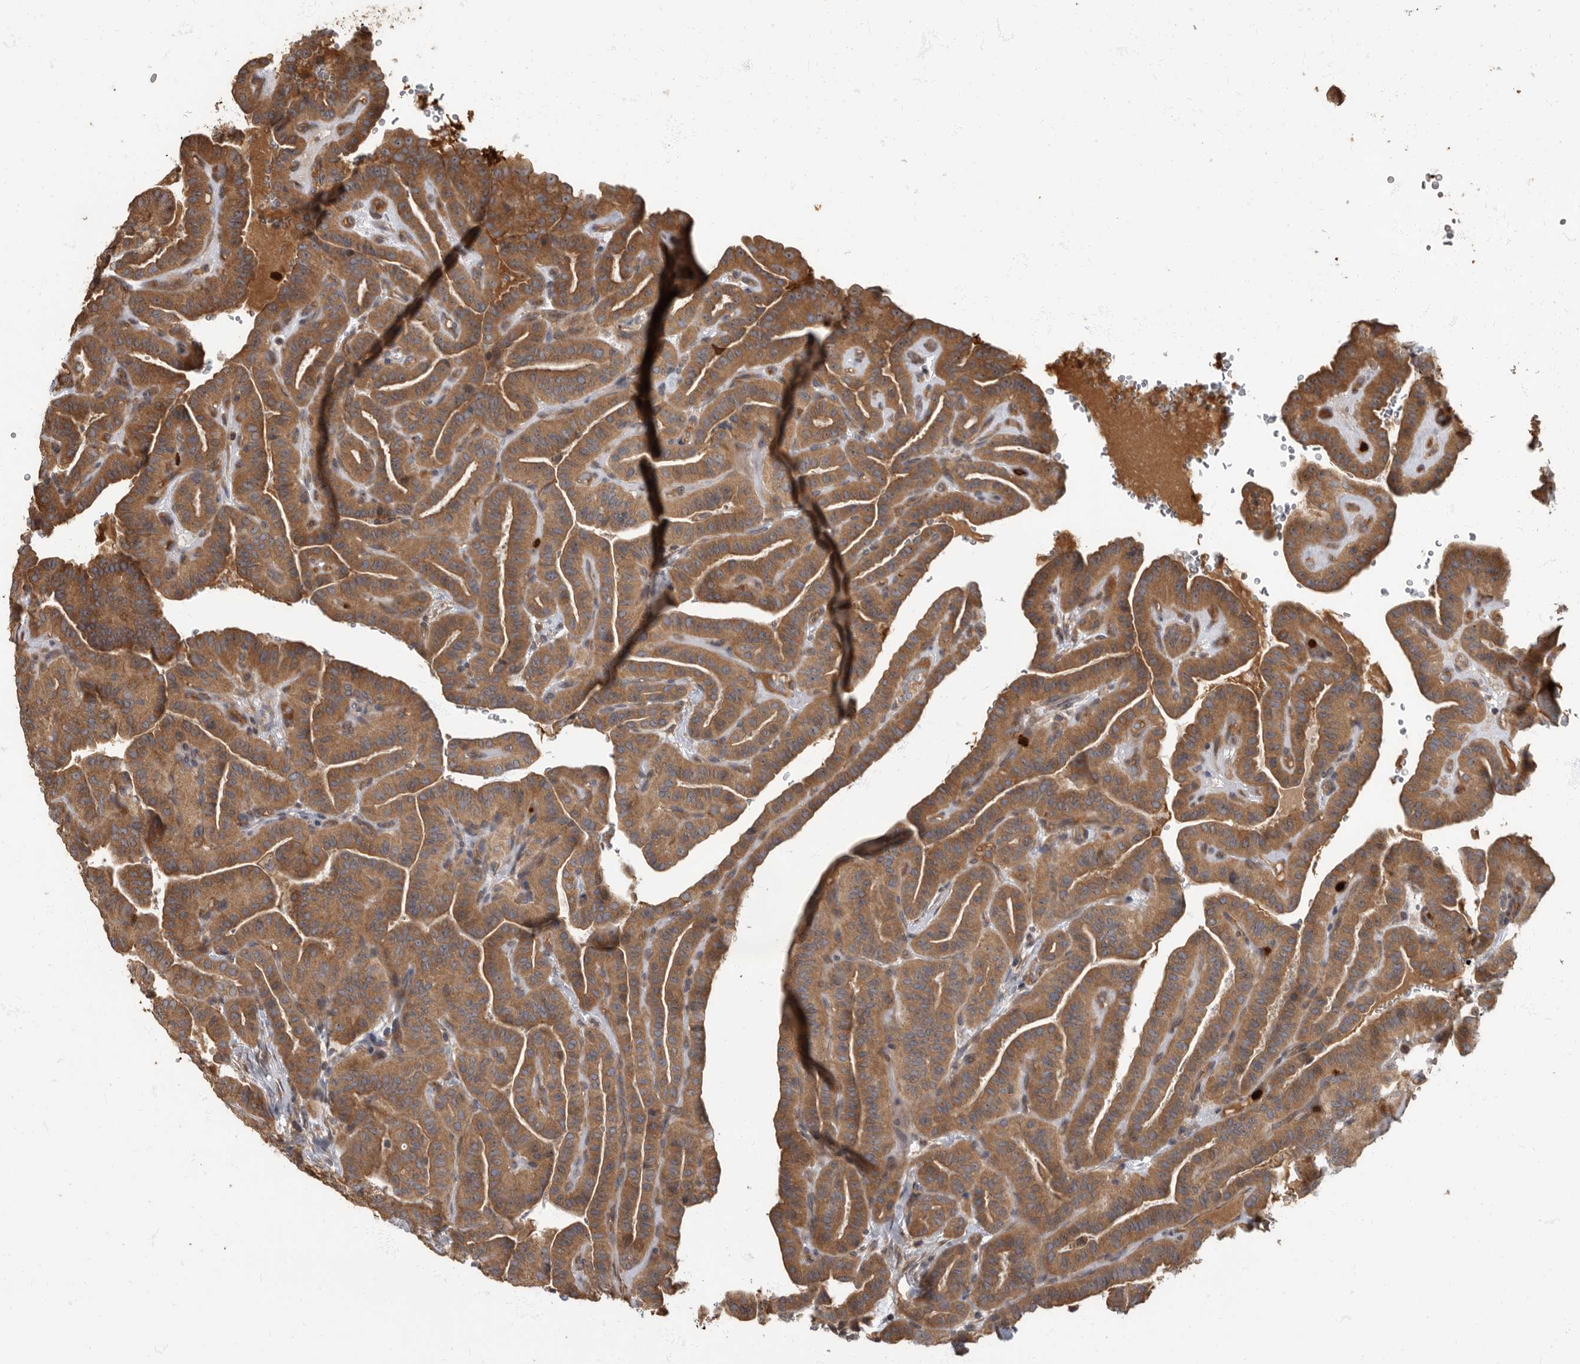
{"staining": {"intensity": "moderate", "quantity": ">75%", "location": "cytoplasmic/membranous"}, "tissue": "thyroid cancer", "cell_type": "Tumor cells", "image_type": "cancer", "snomed": [{"axis": "morphology", "description": "Papillary adenocarcinoma, NOS"}, {"axis": "topography", "description": "Thyroid gland"}], "caption": "Immunohistochemistry (IHC) (DAB (3,3'-diaminobenzidine)) staining of thyroid cancer exhibits moderate cytoplasmic/membranous protein positivity in approximately >75% of tumor cells.", "gene": "DAAM1", "patient": {"sex": "male", "age": 77}}